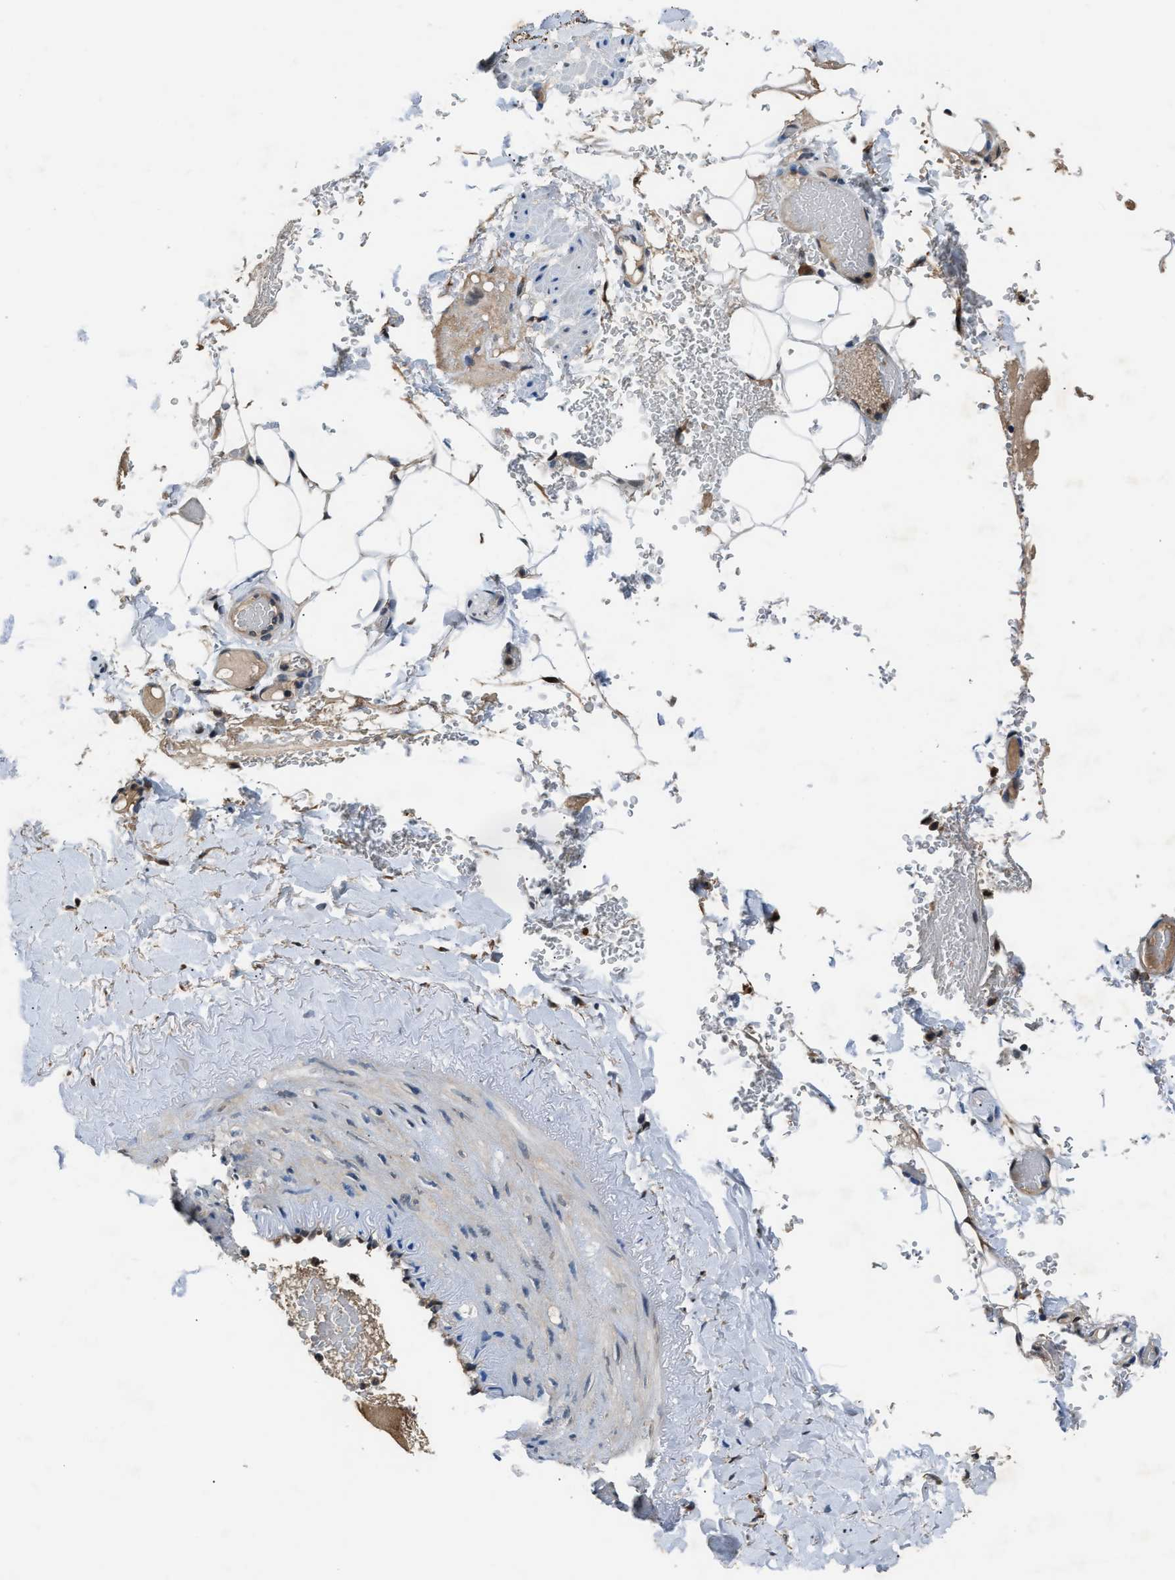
{"staining": {"intensity": "negative", "quantity": "none", "location": "none"}, "tissue": "adipose tissue", "cell_type": "Adipocytes", "image_type": "normal", "snomed": [{"axis": "morphology", "description": "Normal tissue, NOS"}, {"axis": "topography", "description": "Peripheral nerve tissue"}], "caption": "This is a image of immunohistochemistry (IHC) staining of benign adipose tissue, which shows no staining in adipocytes. (DAB (3,3'-diaminobenzidine) immunohistochemistry (IHC) with hematoxylin counter stain).", "gene": "TP53I3", "patient": {"sex": "male", "age": 70}}